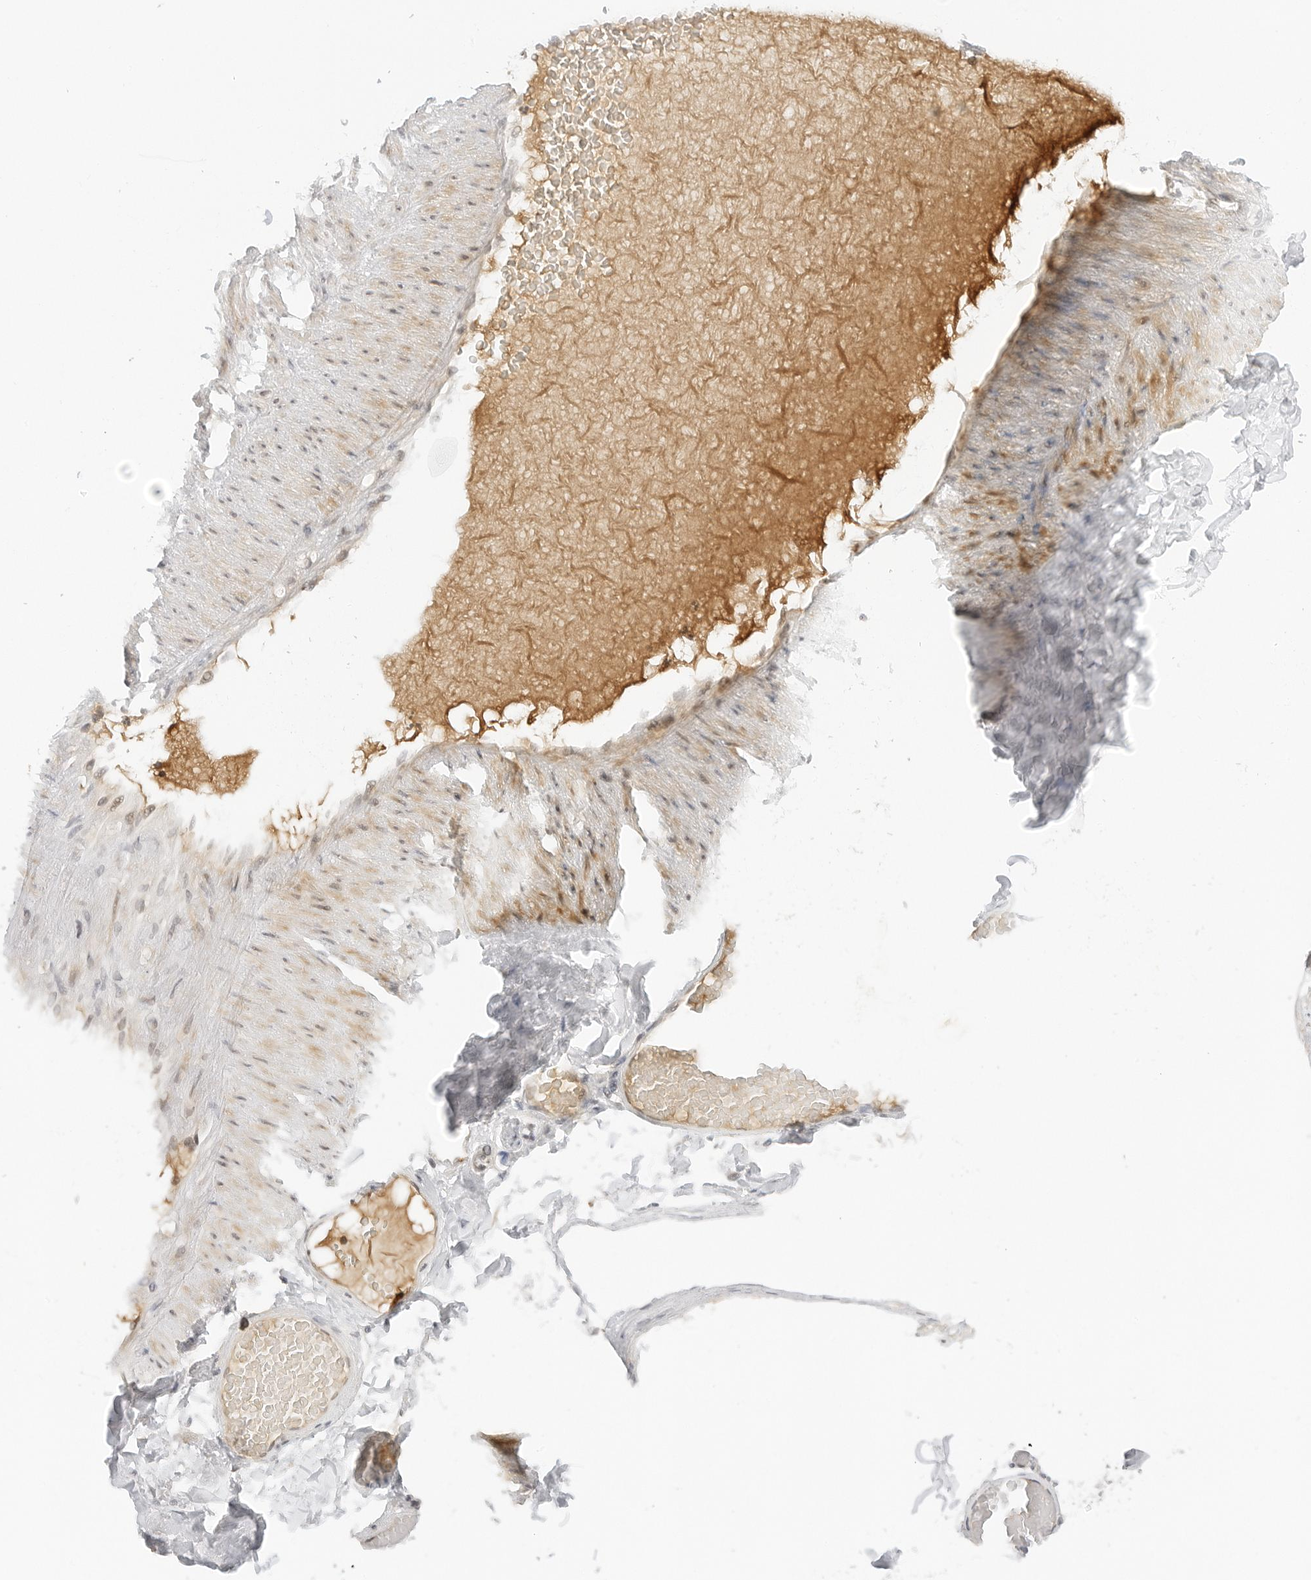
{"staining": {"intensity": "moderate", "quantity": ">75%", "location": "cytoplasmic/membranous"}, "tissue": "adipose tissue", "cell_type": "Adipocytes", "image_type": "normal", "snomed": [{"axis": "morphology", "description": "Normal tissue, NOS"}, {"axis": "topography", "description": "Adipose tissue"}, {"axis": "topography", "description": "Vascular tissue"}, {"axis": "topography", "description": "Peripheral nerve tissue"}], "caption": "IHC of unremarkable human adipose tissue exhibits medium levels of moderate cytoplasmic/membranous staining in approximately >75% of adipocytes.", "gene": "NEO1", "patient": {"sex": "male", "age": 25}}